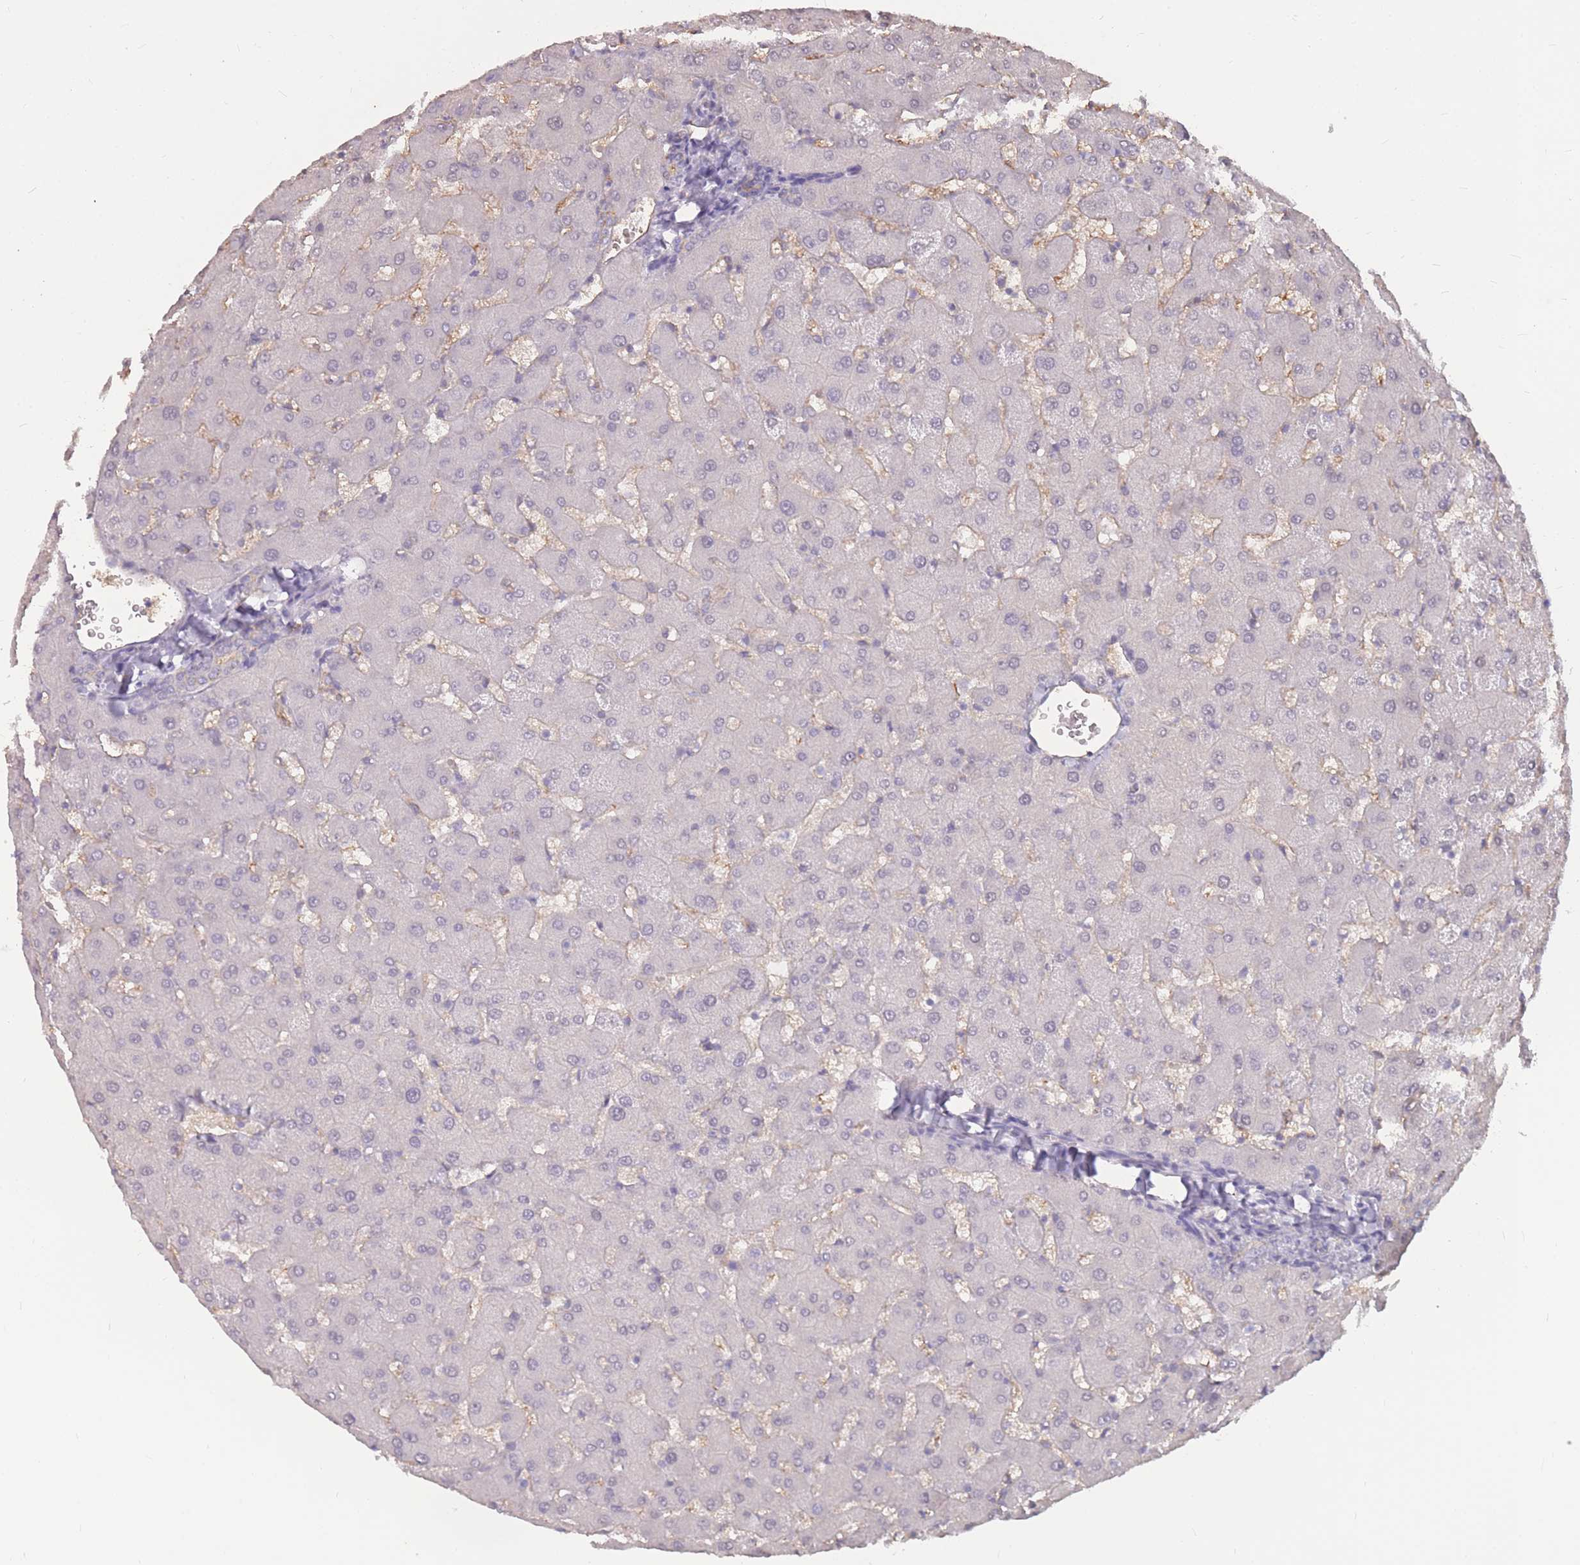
{"staining": {"intensity": "moderate", "quantity": "<25%", "location": "cytoplasmic/membranous"}, "tissue": "liver", "cell_type": "Cholangiocytes", "image_type": "normal", "snomed": [{"axis": "morphology", "description": "Normal tissue, NOS"}, {"axis": "topography", "description": "Liver"}], "caption": "An immunohistochemistry (IHC) image of normal tissue is shown. Protein staining in brown labels moderate cytoplasmic/membranous positivity in liver within cholangiocytes.", "gene": "GNA11", "patient": {"sex": "female", "age": 63}}